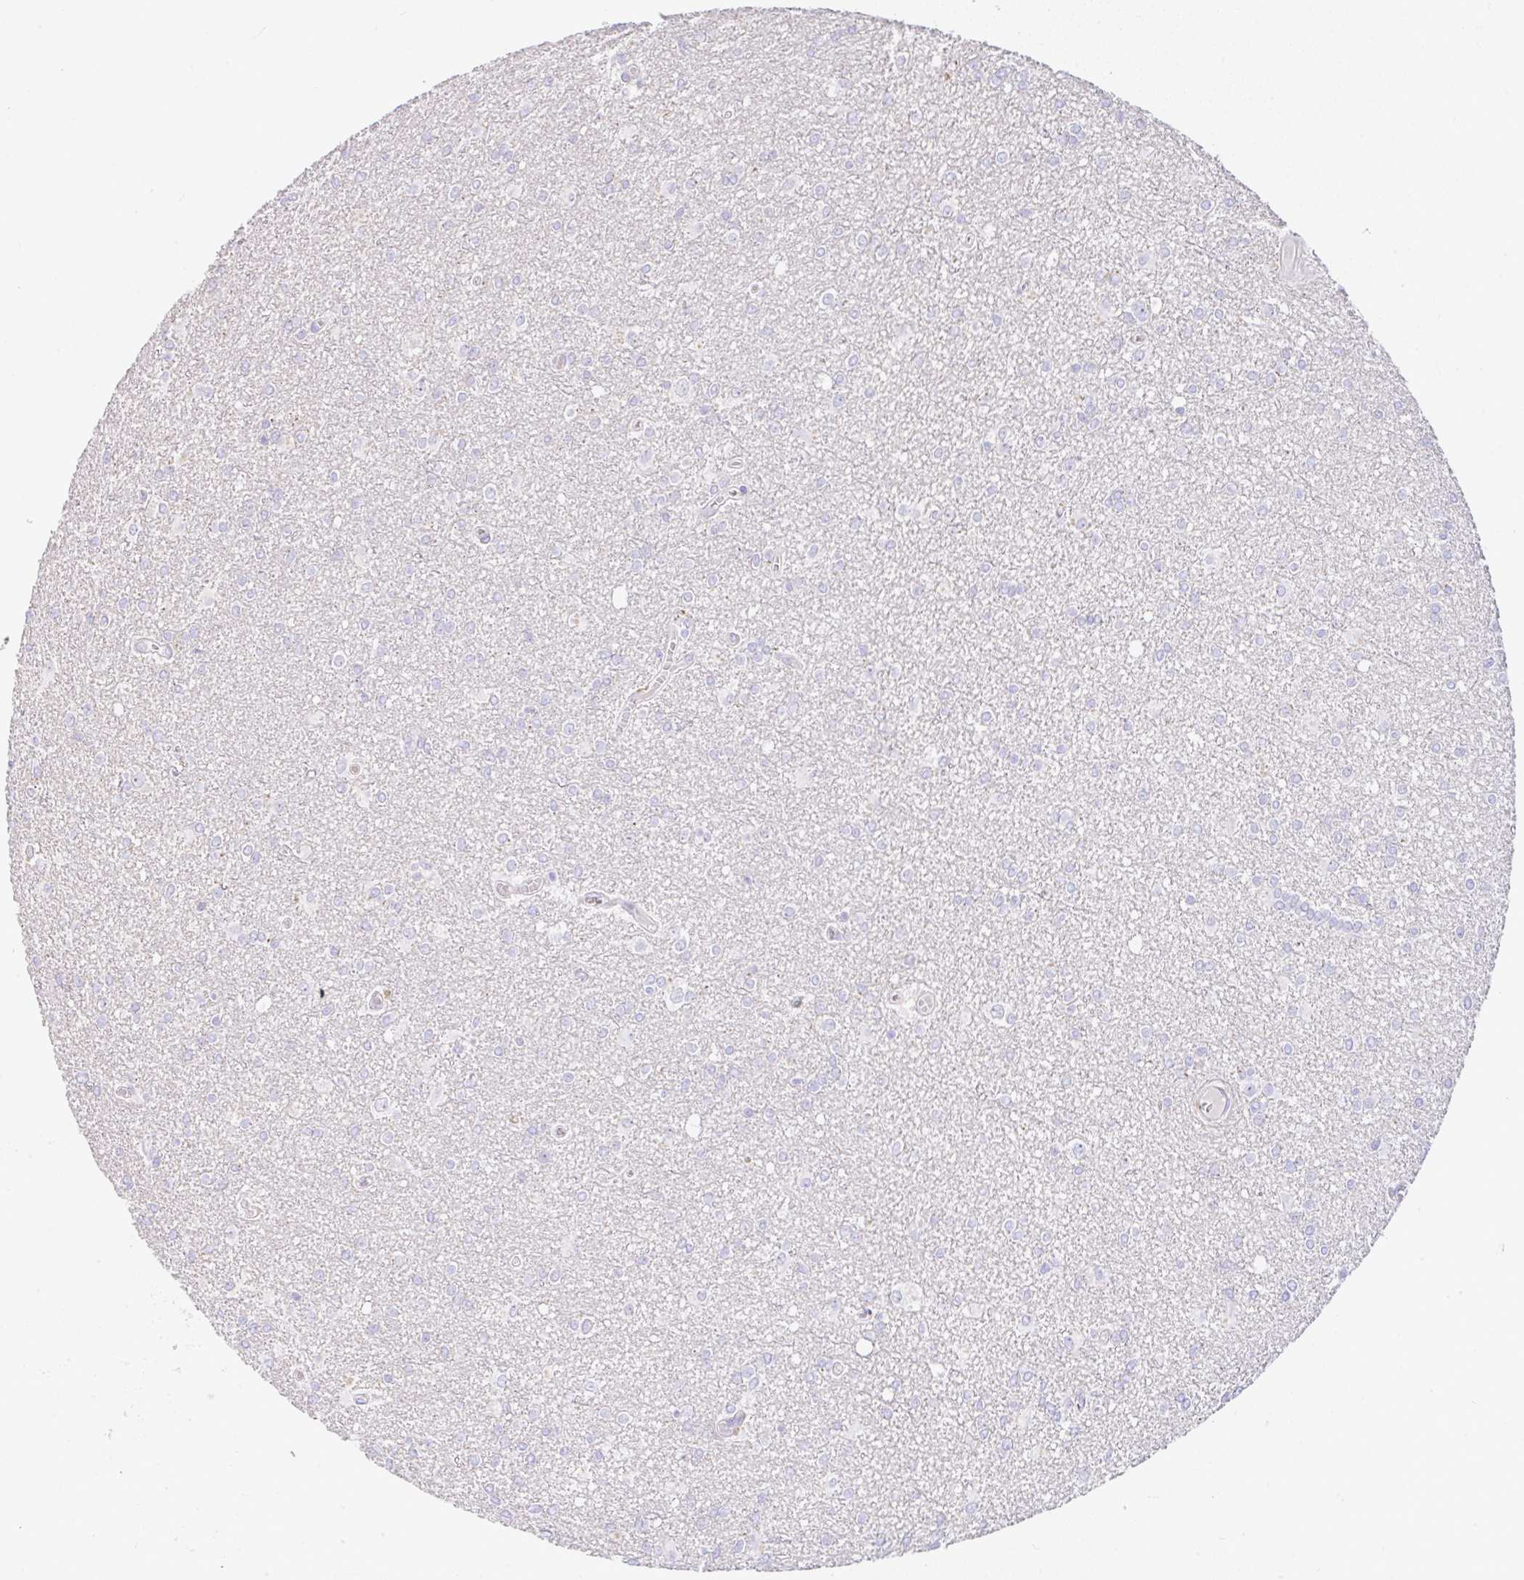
{"staining": {"intensity": "negative", "quantity": "none", "location": "none"}, "tissue": "glioma", "cell_type": "Tumor cells", "image_type": "cancer", "snomed": [{"axis": "morphology", "description": "Glioma, malignant, High grade"}, {"axis": "topography", "description": "Brain"}], "caption": "Immunohistochemistry of human malignant high-grade glioma demonstrates no staining in tumor cells.", "gene": "EPN3", "patient": {"sex": "male", "age": 48}}